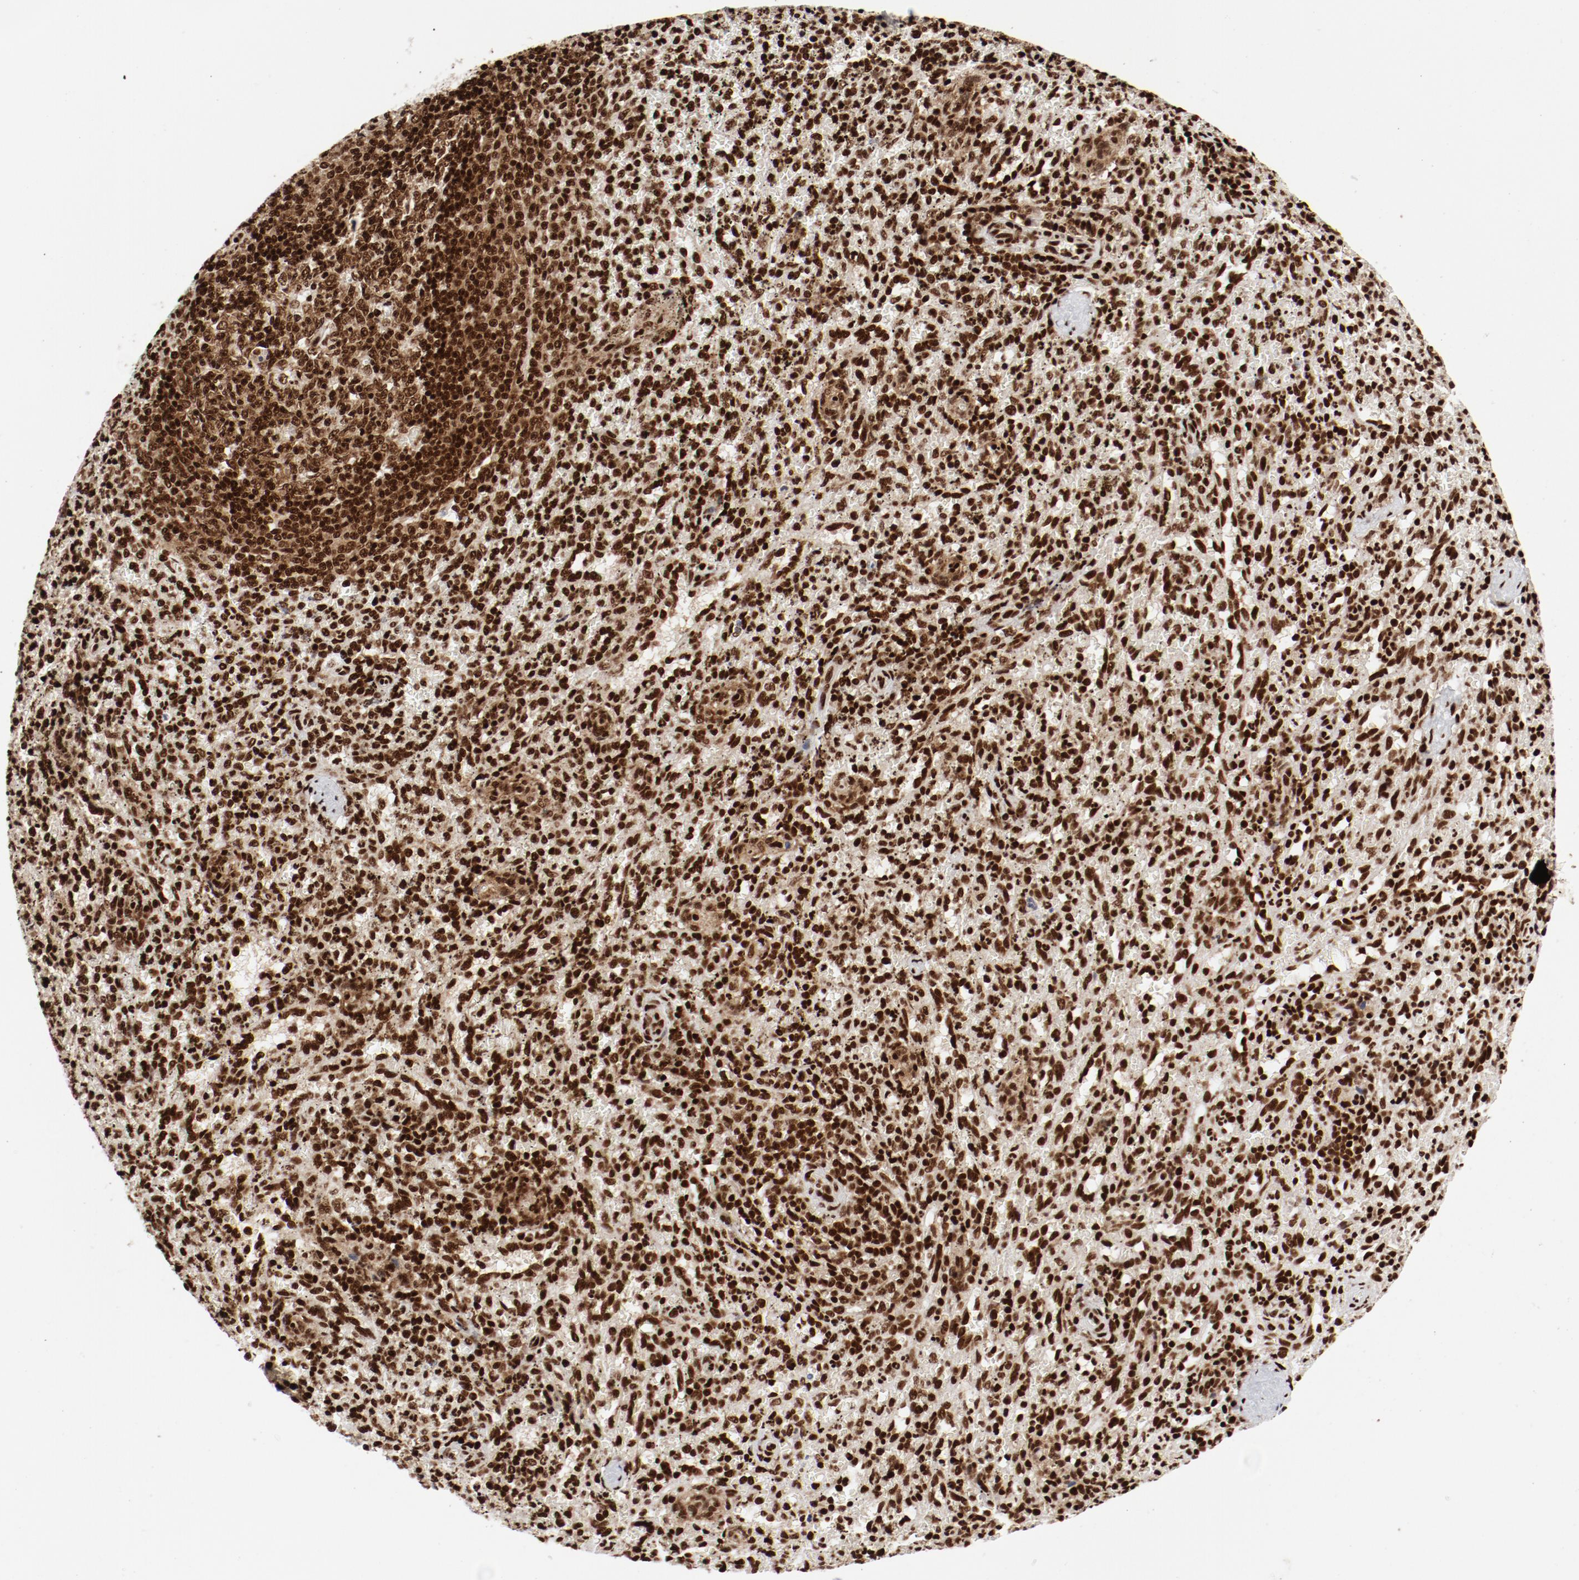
{"staining": {"intensity": "strong", "quantity": ">75%", "location": "nuclear"}, "tissue": "spleen", "cell_type": "Cells in red pulp", "image_type": "normal", "snomed": [{"axis": "morphology", "description": "Normal tissue, NOS"}, {"axis": "topography", "description": "Spleen"}], "caption": "DAB (3,3'-diaminobenzidine) immunohistochemical staining of unremarkable spleen displays strong nuclear protein staining in approximately >75% of cells in red pulp.", "gene": "NFYB", "patient": {"sex": "female", "age": 10}}